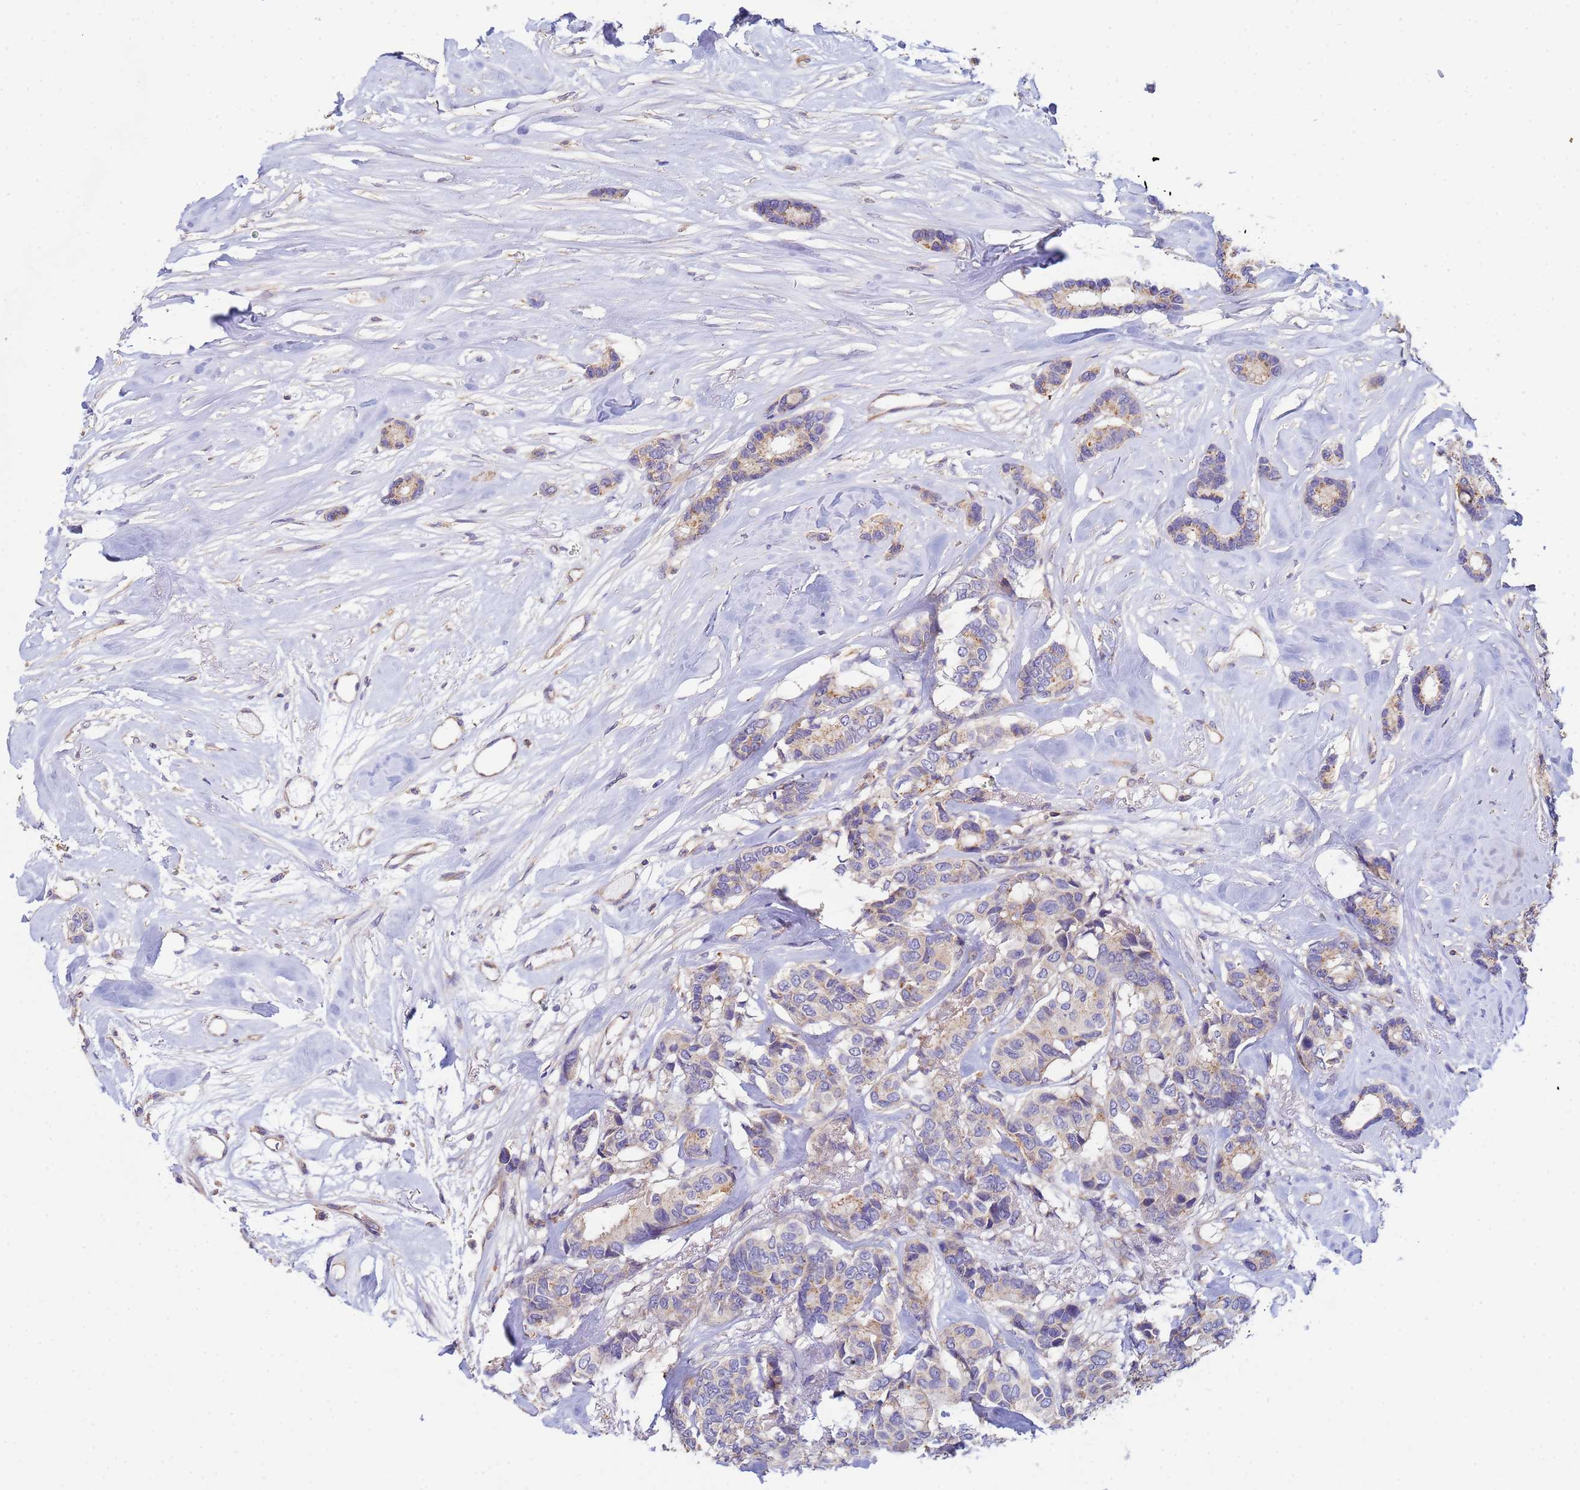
{"staining": {"intensity": "weak", "quantity": "25%-75%", "location": "cytoplasmic/membranous"}, "tissue": "breast cancer", "cell_type": "Tumor cells", "image_type": "cancer", "snomed": [{"axis": "morphology", "description": "Duct carcinoma"}, {"axis": "topography", "description": "Breast"}], "caption": "Invasive ductal carcinoma (breast) stained for a protein demonstrates weak cytoplasmic/membranous positivity in tumor cells.", "gene": "CDC34", "patient": {"sex": "female", "age": 87}}